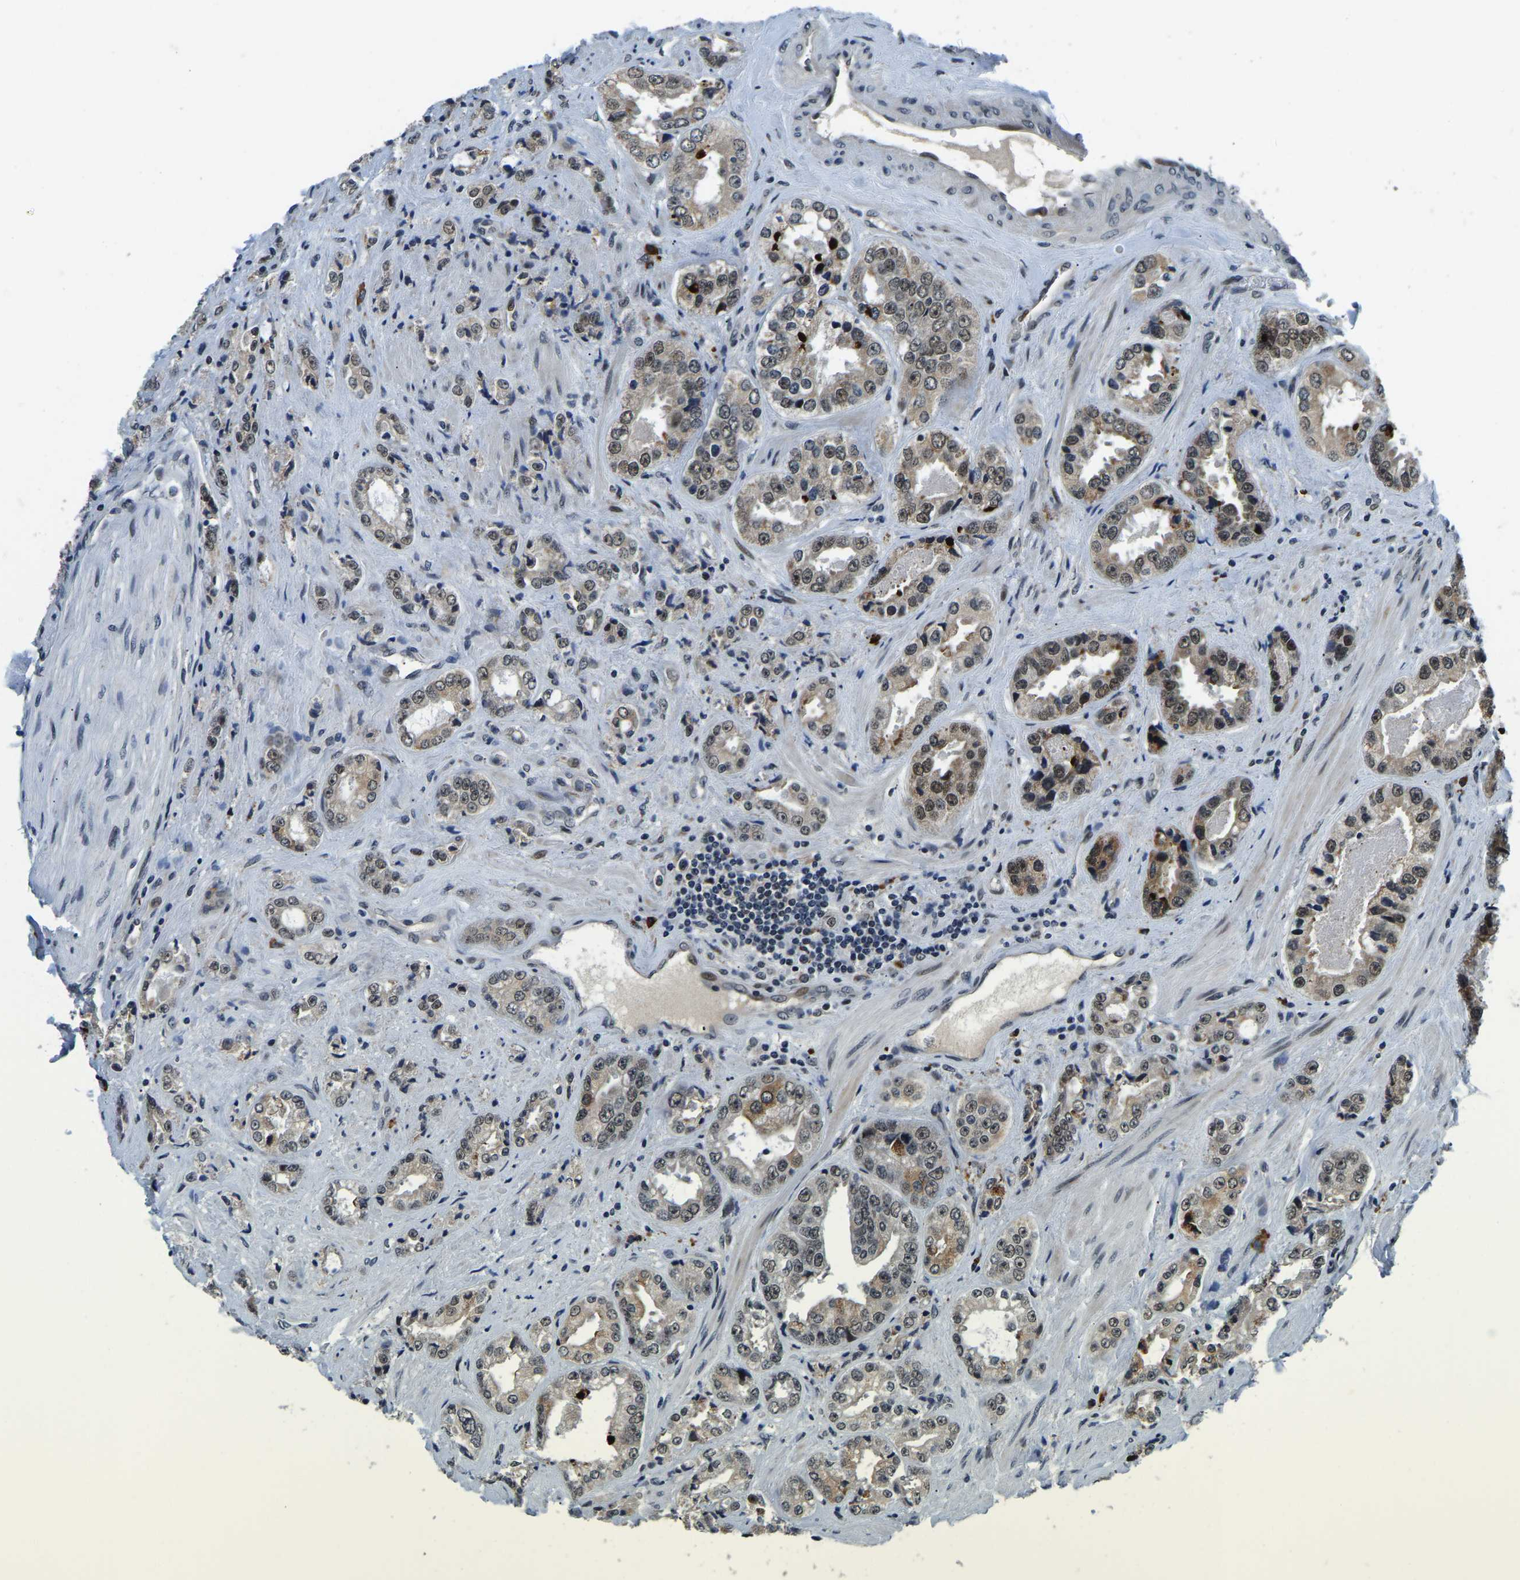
{"staining": {"intensity": "moderate", "quantity": "25%-75%", "location": "cytoplasmic/membranous,nuclear"}, "tissue": "prostate cancer", "cell_type": "Tumor cells", "image_type": "cancer", "snomed": [{"axis": "morphology", "description": "Adenocarcinoma, High grade"}, {"axis": "topography", "description": "Prostate"}], "caption": "Protein analysis of prostate cancer tissue exhibits moderate cytoplasmic/membranous and nuclear positivity in about 25%-75% of tumor cells. (brown staining indicates protein expression, while blue staining denotes nuclei).", "gene": "ING2", "patient": {"sex": "male", "age": 61}}